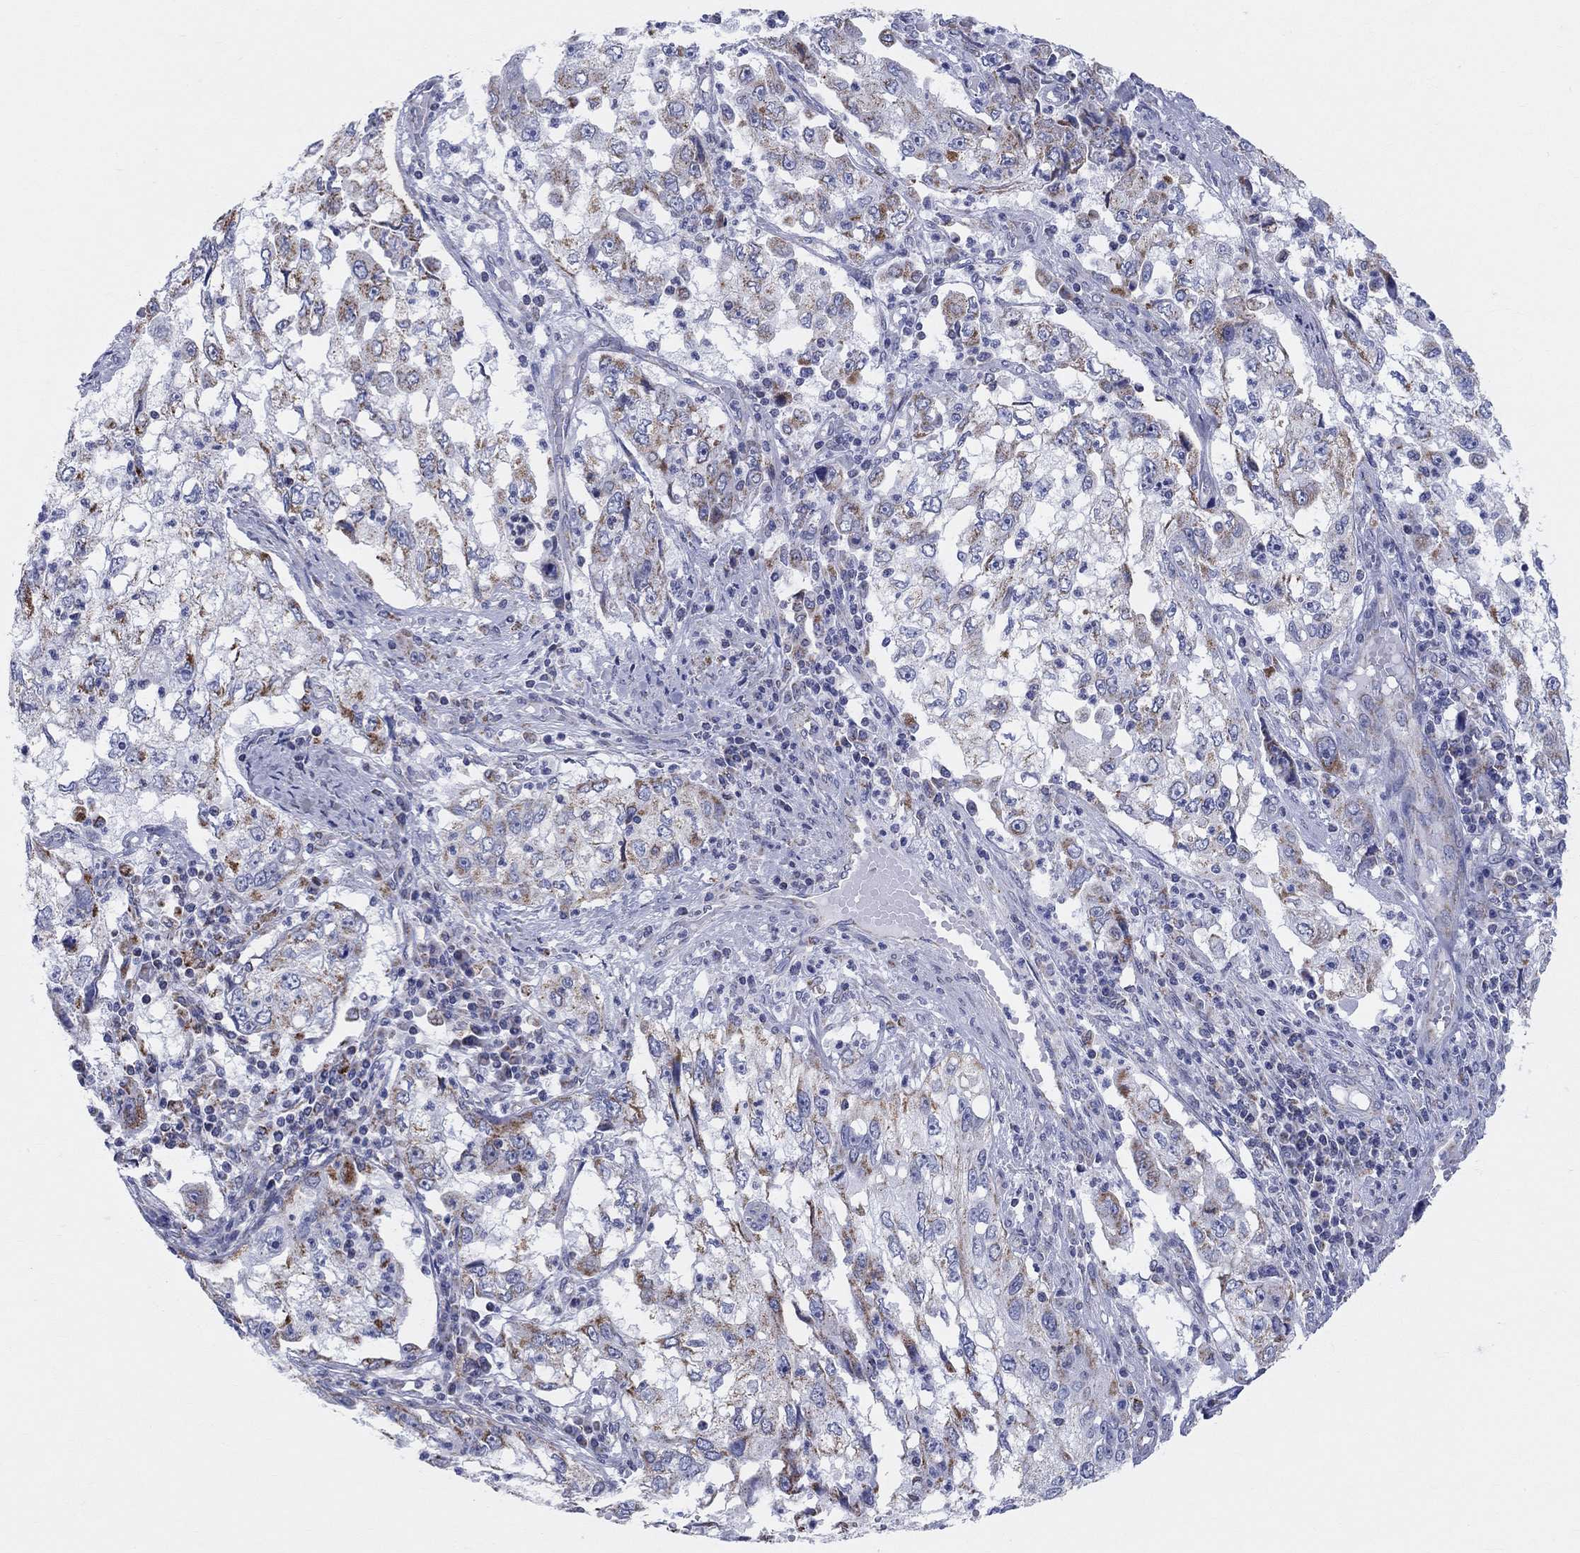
{"staining": {"intensity": "moderate", "quantity": ">75%", "location": "cytoplasmic/membranous"}, "tissue": "cervical cancer", "cell_type": "Tumor cells", "image_type": "cancer", "snomed": [{"axis": "morphology", "description": "Squamous cell carcinoma, NOS"}, {"axis": "topography", "description": "Cervix"}], "caption": "Immunohistochemistry photomicrograph of neoplastic tissue: human cervical cancer (squamous cell carcinoma) stained using immunohistochemistry (IHC) demonstrates medium levels of moderate protein expression localized specifically in the cytoplasmic/membranous of tumor cells, appearing as a cytoplasmic/membranous brown color.", "gene": "KISS1R", "patient": {"sex": "female", "age": 36}}